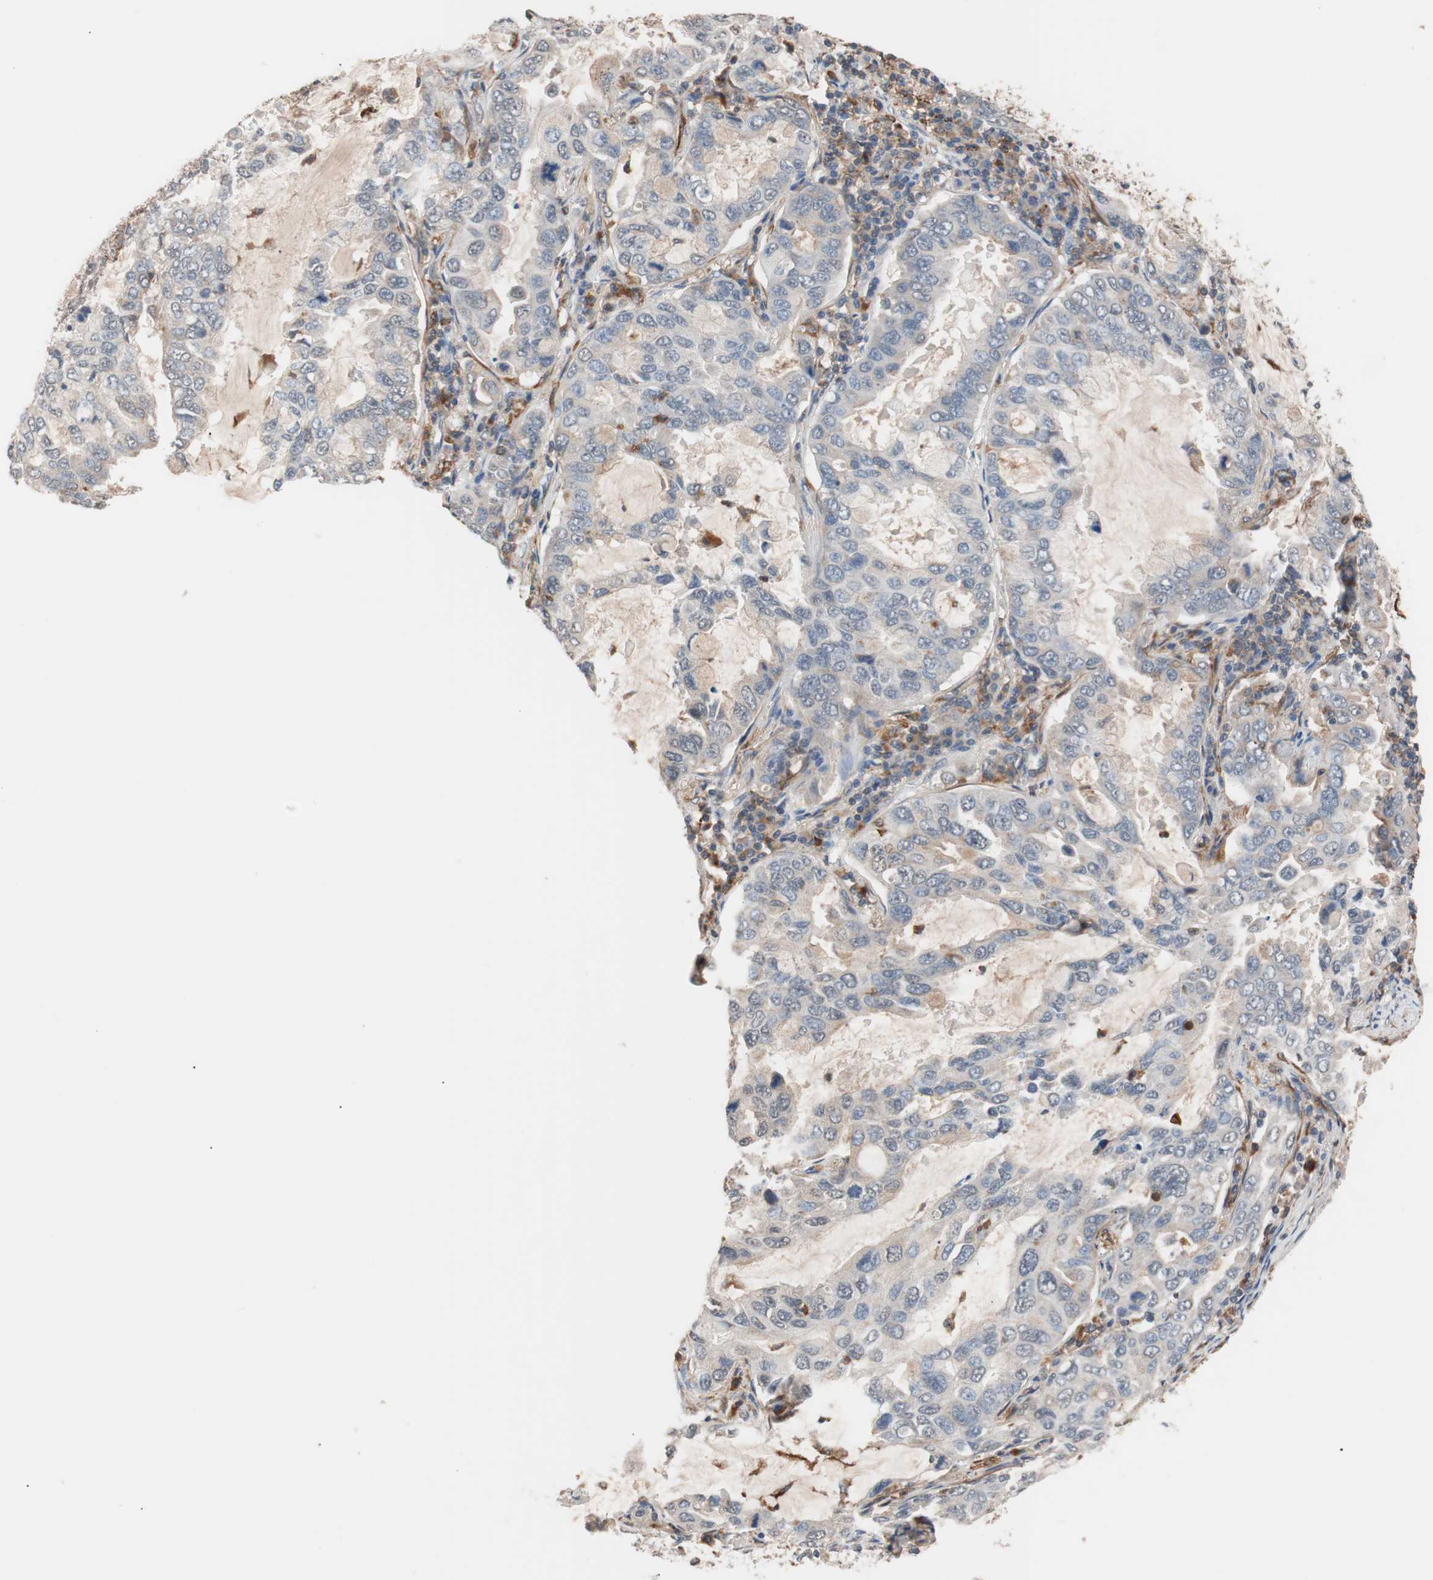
{"staining": {"intensity": "weak", "quantity": "<25%", "location": "cytoplasmic/membranous"}, "tissue": "lung cancer", "cell_type": "Tumor cells", "image_type": "cancer", "snomed": [{"axis": "morphology", "description": "Adenocarcinoma, NOS"}, {"axis": "topography", "description": "Lung"}], "caption": "Immunohistochemistry histopathology image of neoplastic tissue: human lung adenocarcinoma stained with DAB shows no significant protein positivity in tumor cells.", "gene": "LITAF", "patient": {"sex": "male", "age": 64}}